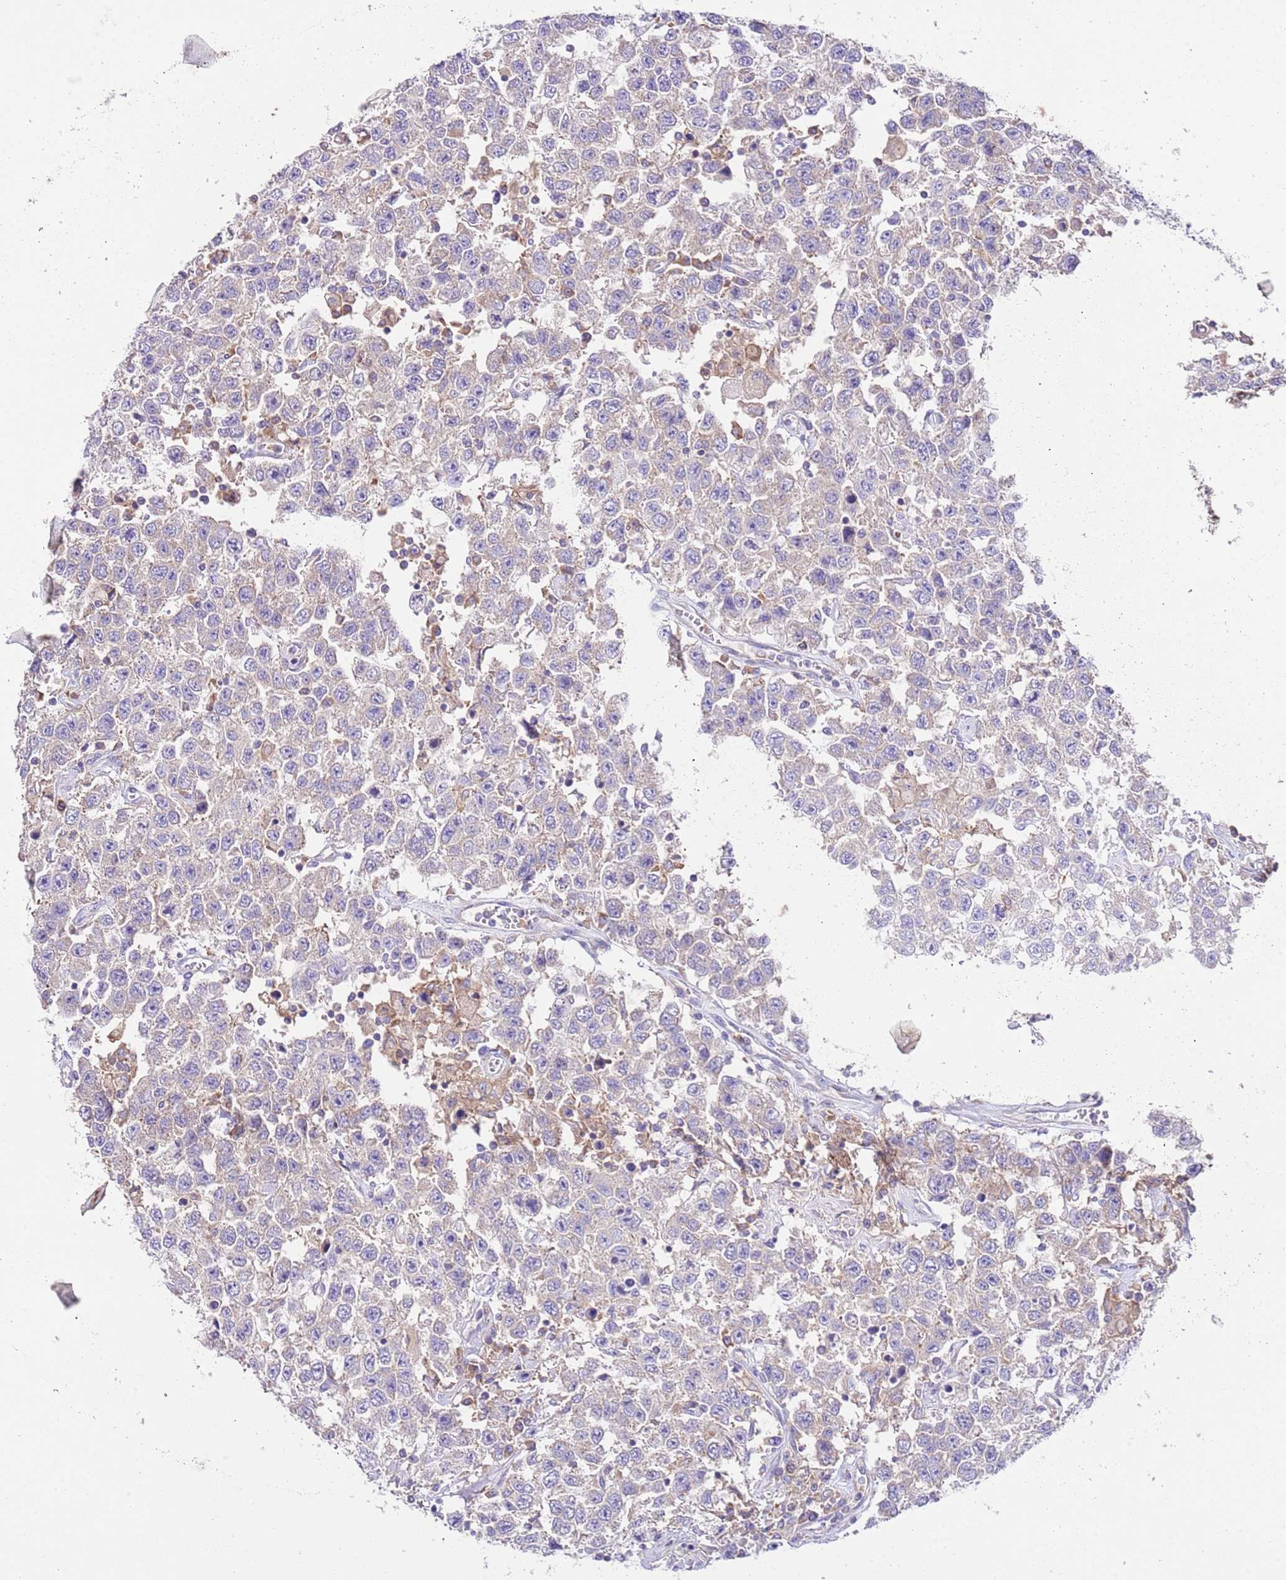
{"staining": {"intensity": "negative", "quantity": "none", "location": "none"}, "tissue": "testis cancer", "cell_type": "Tumor cells", "image_type": "cancer", "snomed": [{"axis": "morphology", "description": "Seminoma, NOS"}, {"axis": "topography", "description": "Testis"}], "caption": "The micrograph shows no significant expression in tumor cells of testis seminoma.", "gene": "RPS10", "patient": {"sex": "male", "age": 41}}